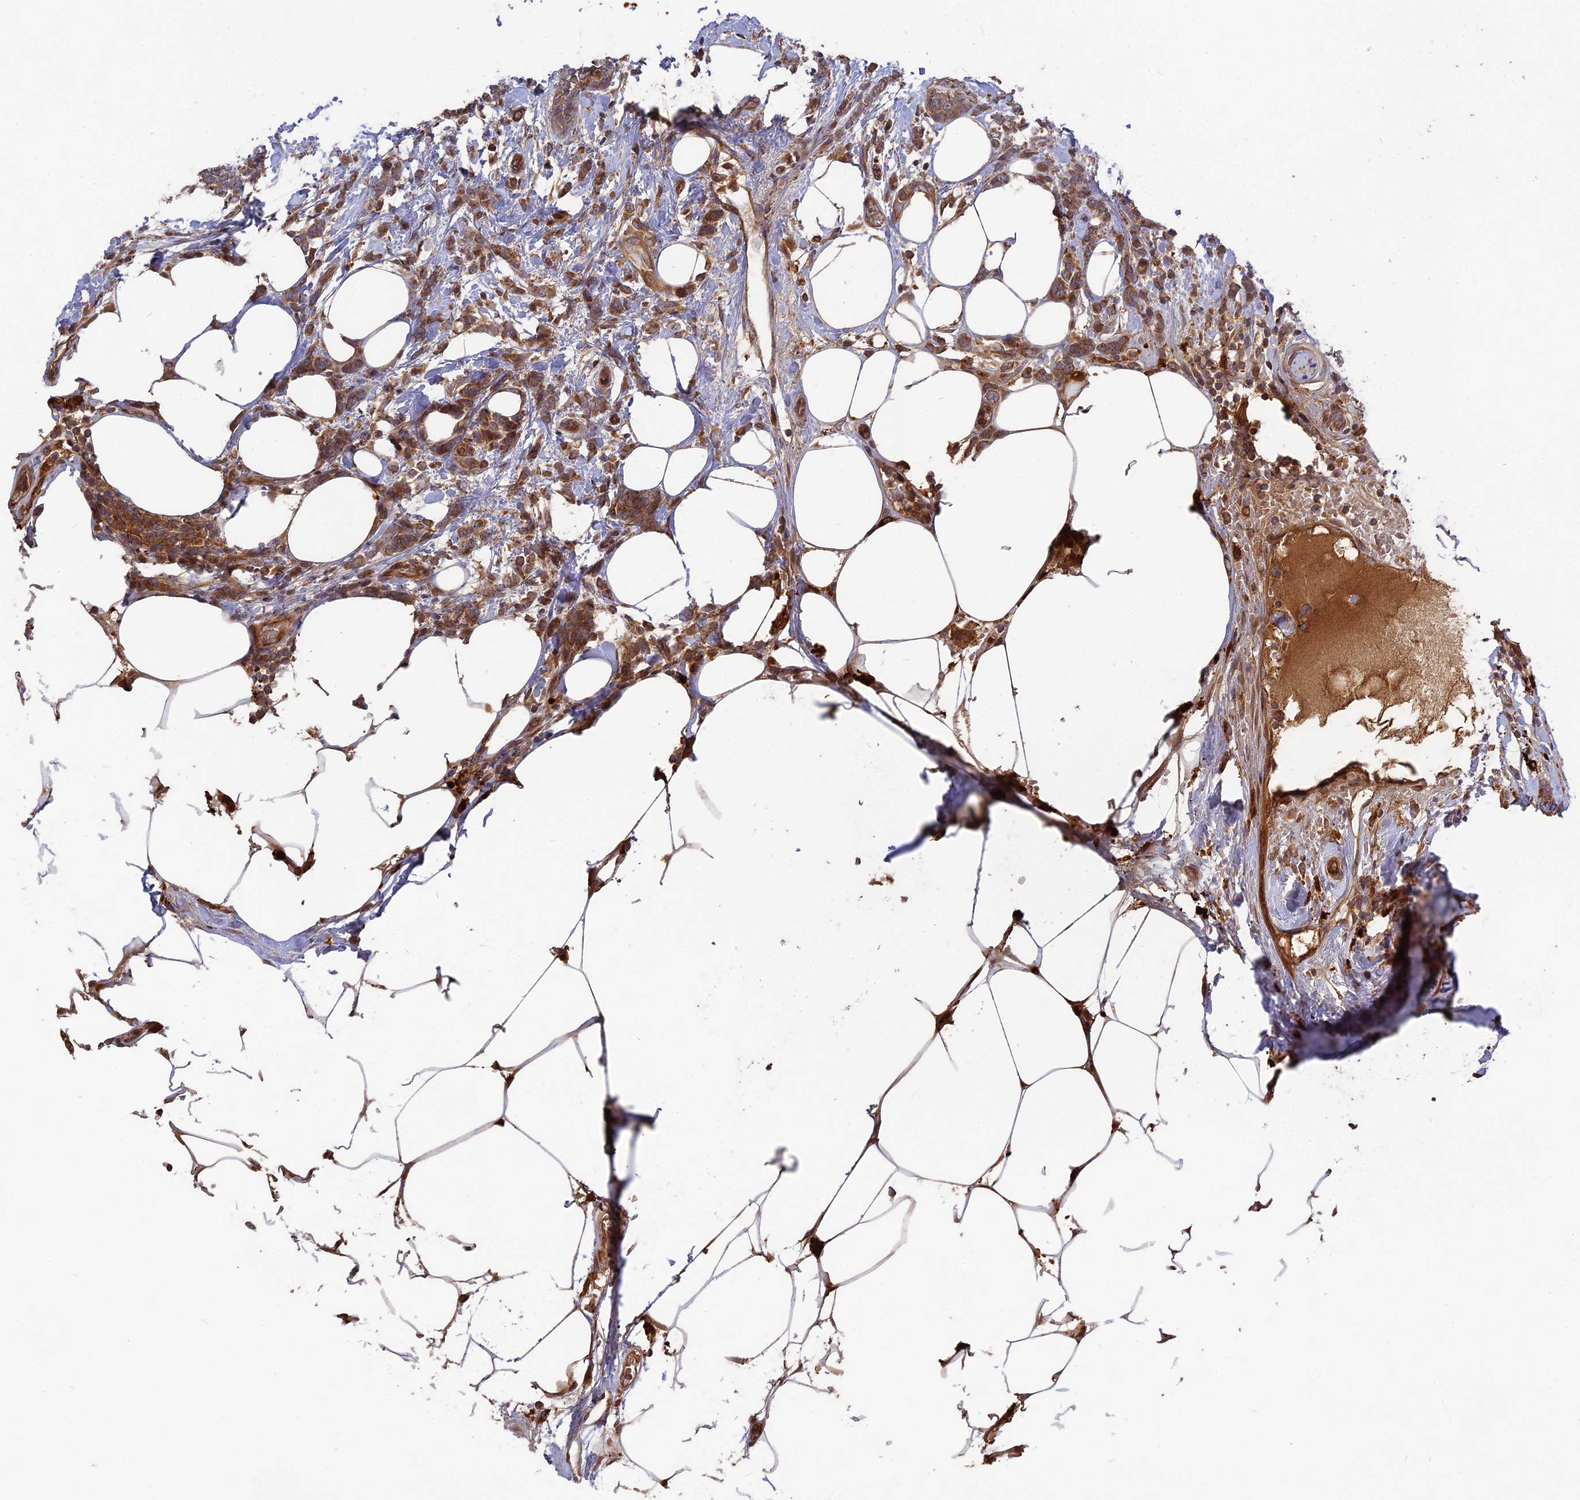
{"staining": {"intensity": "moderate", "quantity": ">75%", "location": "cytoplasmic/membranous"}, "tissue": "breast cancer", "cell_type": "Tumor cells", "image_type": "cancer", "snomed": [{"axis": "morphology", "description": "Lobular carcinoma"}, {"axis": "topography", "description": "Breast"}], "caption": "A high-resolution micrograph shows immunohistochemistry staining of breast cancer, which exhibits moderate cytoplasmic/membranous expression in approximately >75% of tumor cells.", "gene": "TMUB2", "patient": {"sex": "female", "age": 58}}